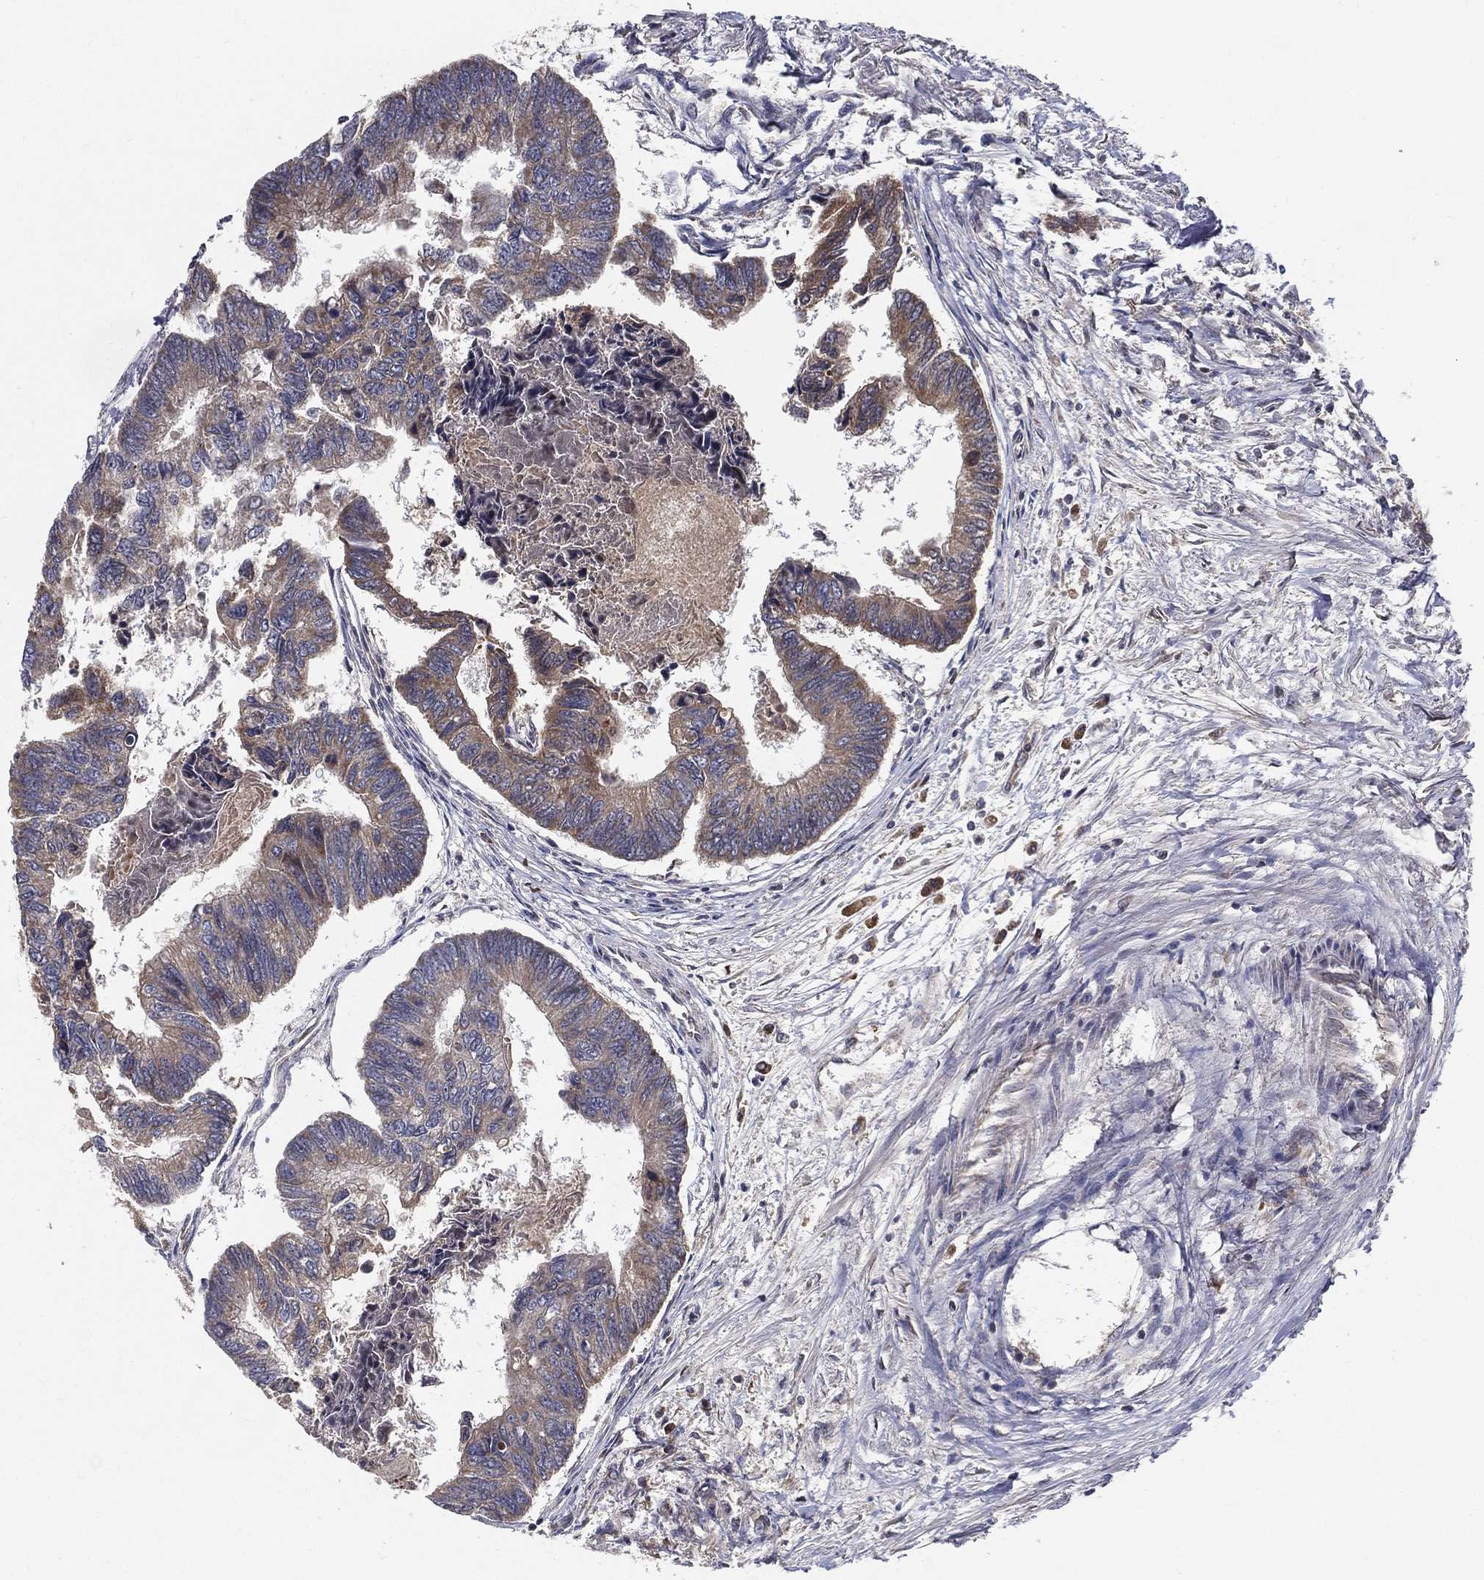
{"staining": {"intensity": "weak", "quantity": "25%-75%", "location": "cytoplasmic/membranous"}, "tissue": "colorectal cancer", "cell_type": "Tumor cells", "image_type": "cancer", "snomed": [{"axis": "morphology", "description": "Adenocarcinoma, NOS"}, {"axis": "topography", "description": "Colon"}], "caption": "Immunohistochemistry staining of colorectal cancer (adenocarcinoma), which shows low levels of weak cytoplasmic/membranous expression in approximately 25%-75% of tumor cells indicating weak cytoplasmic/membranous protein positivity. The staining was performed using DAB (brown) for protein detection and nuclei were counterstained in hematoxylin (blue).", "gene": "MT-ND1", "patient": {"sex": "female", "age": 65}}